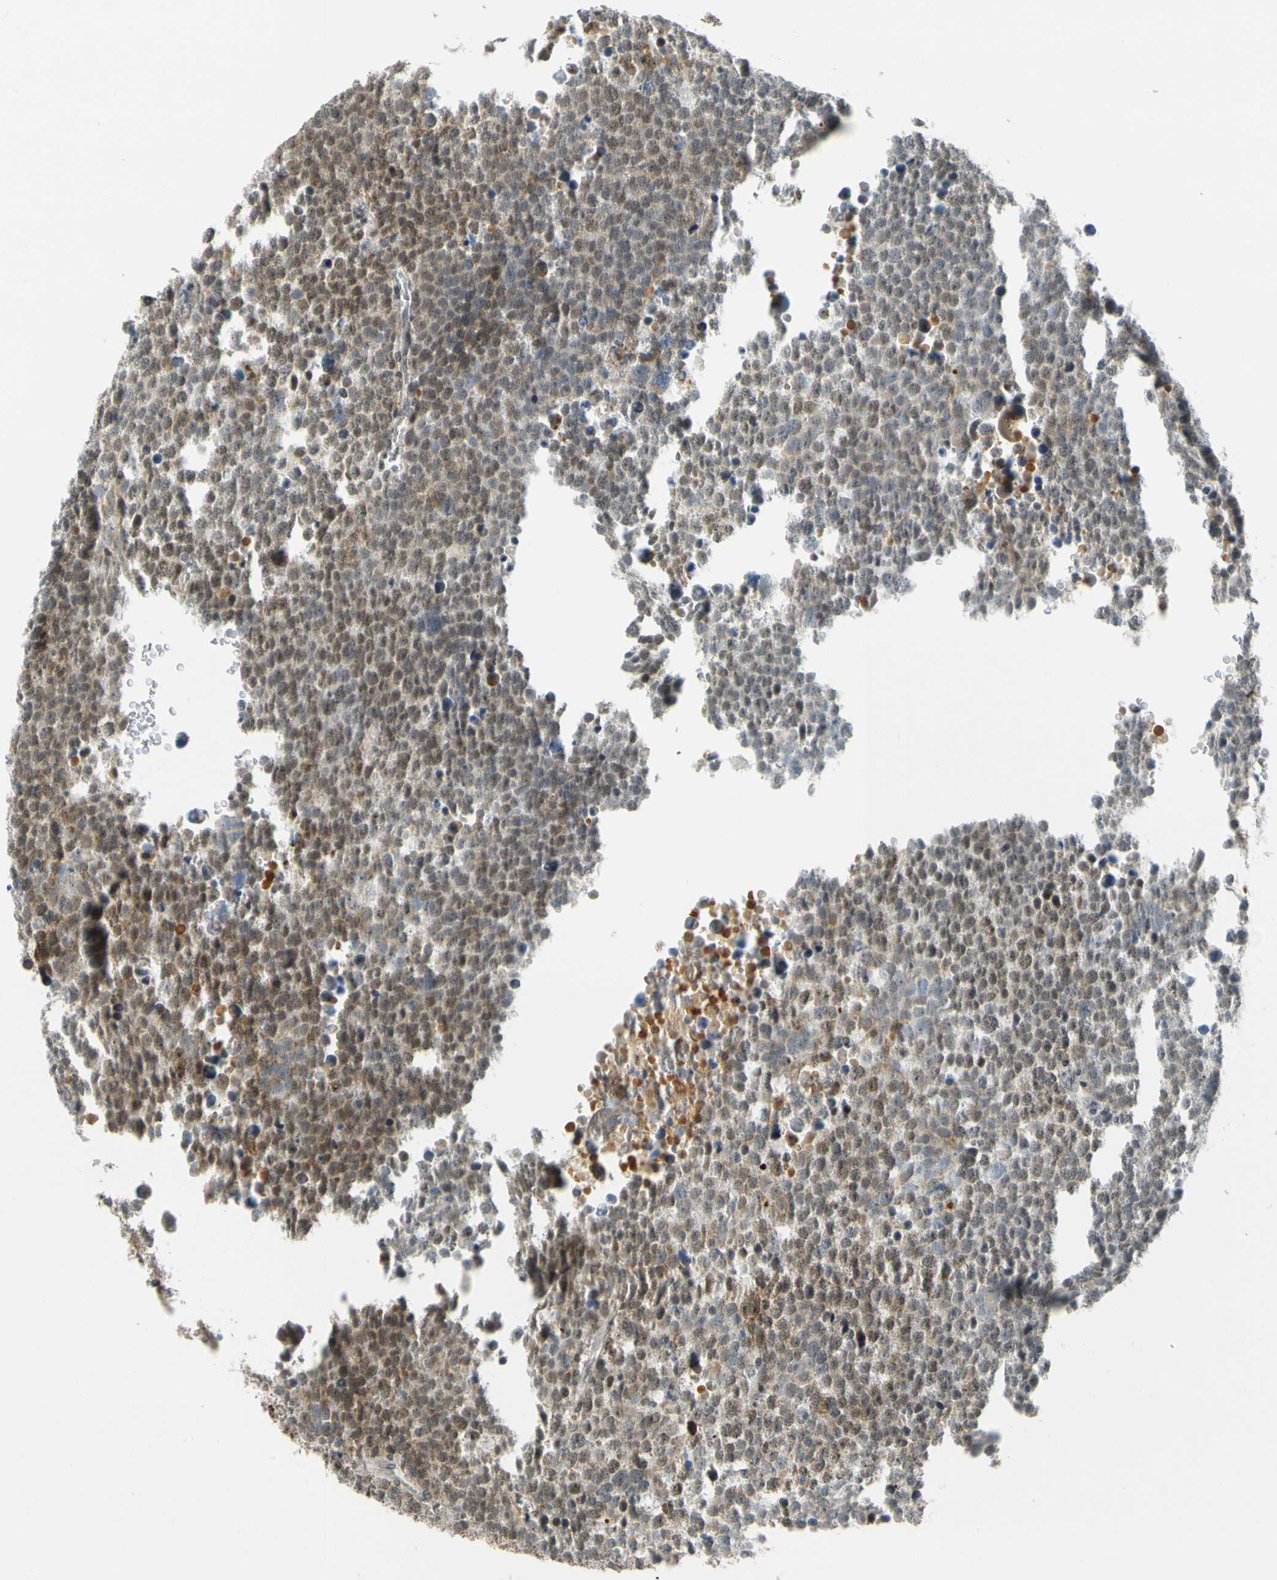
{"staining": {"intensity": "strong", "quantity": ">75%", "location": "cytoplasmic/membranous"}, "tissue": "testis cancer", "cell_type": "Tumor cells", "image_type": "cancer", "snomed": [{"axis": "morphology", "description": "Seminoma, NOS"}, {"axis": "topography", "description": "Testis"}], "caption": "Human seminoma (testis) stained with a brown dye exhibits strong cytoplasmic/membranous positive expression in about >75% of tumor cells.", "gene": "POGZ", "patient": {"sex": "male", "age": 71}}